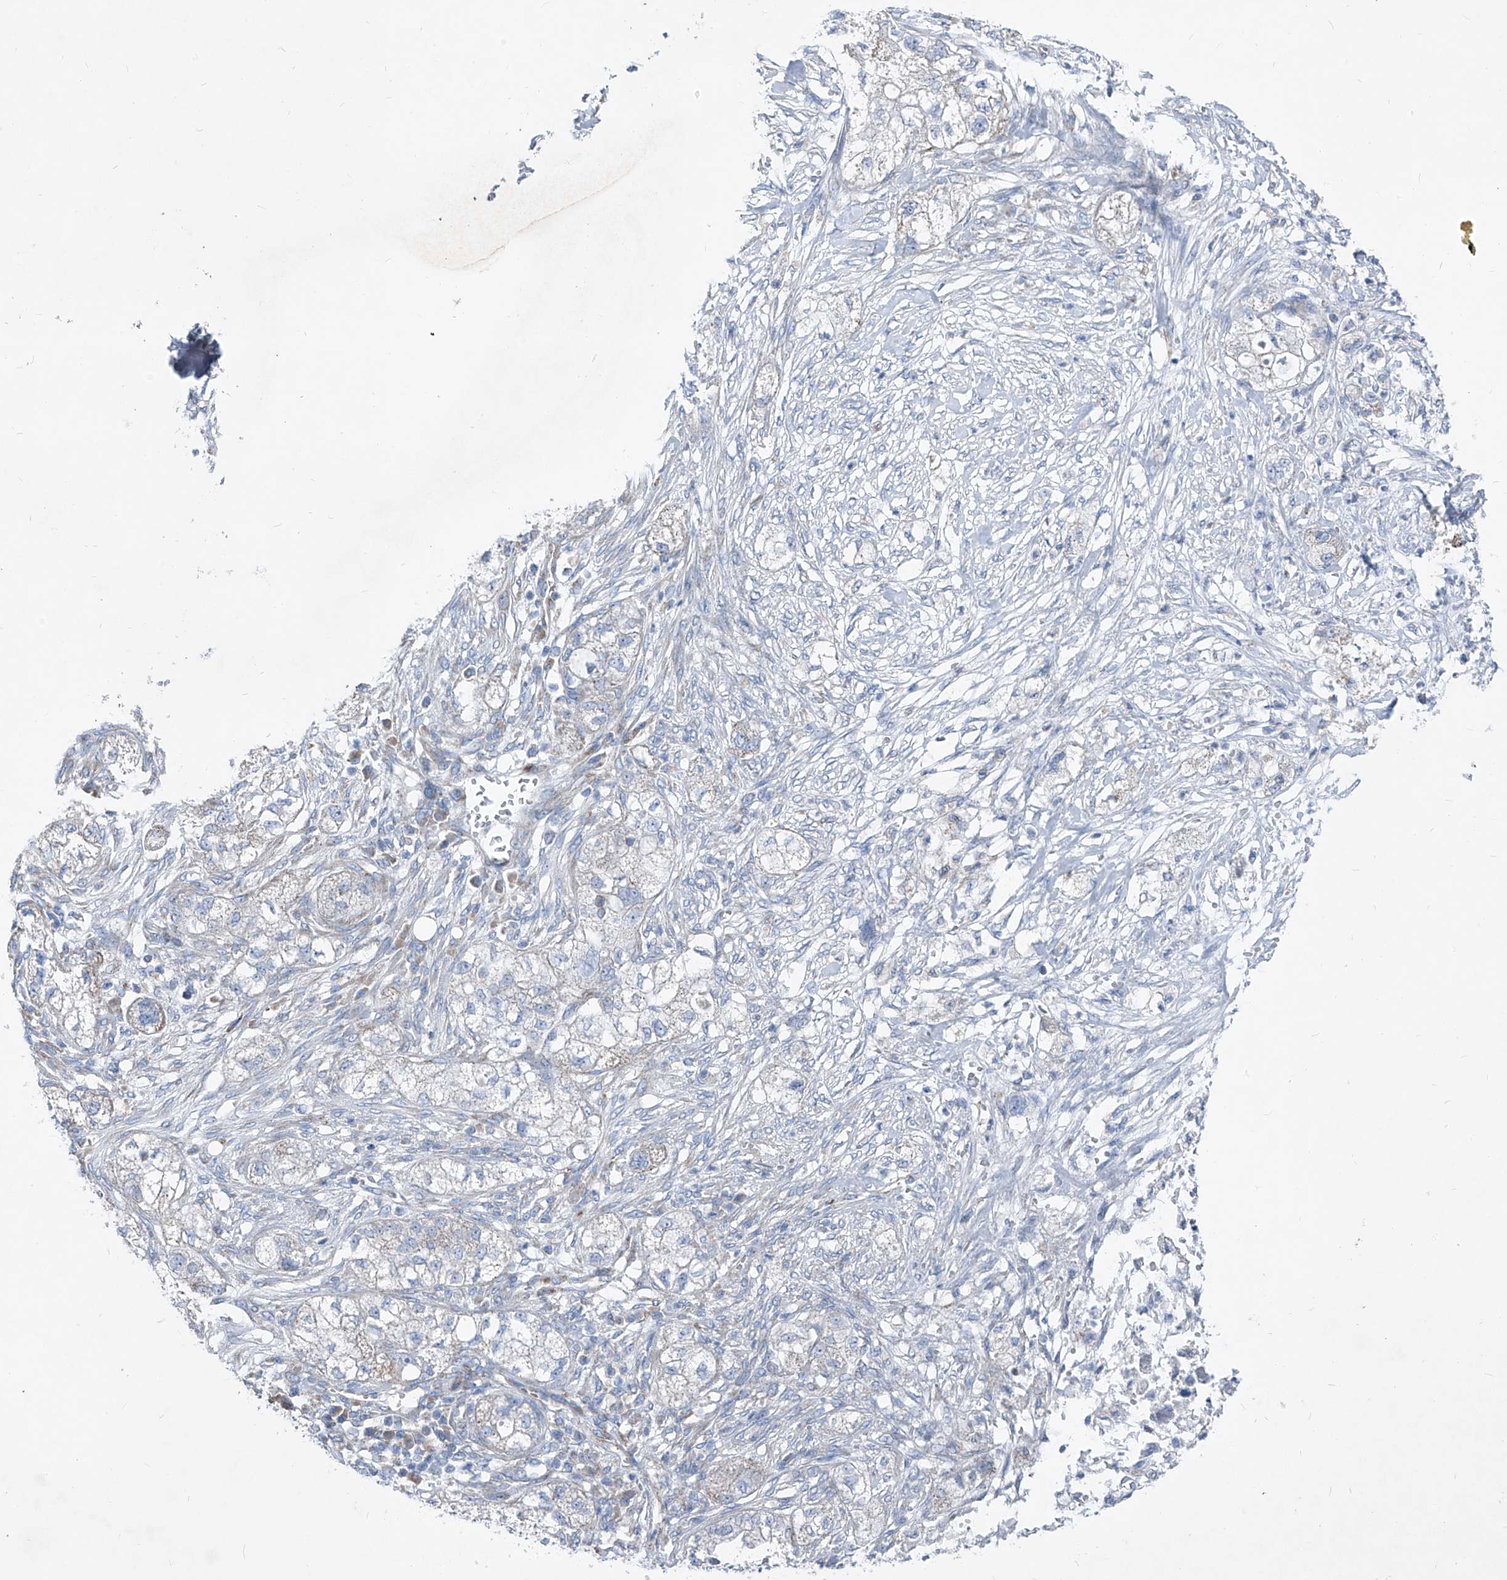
{"staining": {"intensity": "negative", "quantity": "none", "location": "none"}, "tissue": "pancreatic cancer", "cell_type": "Tumor cells", "image_type": "cancer", "snomed": [{"axis": "morphology", "description": "Adenocarcinoma, NOS"}, {"axis": "topography", "description": "Pancreas"}], "caption": "Tumor cells are negative for protein expression in human pancreatic cancer (adenocarcinoma).", "gene": "AGPS", "patient": {"sex": "female", "age": 78}}